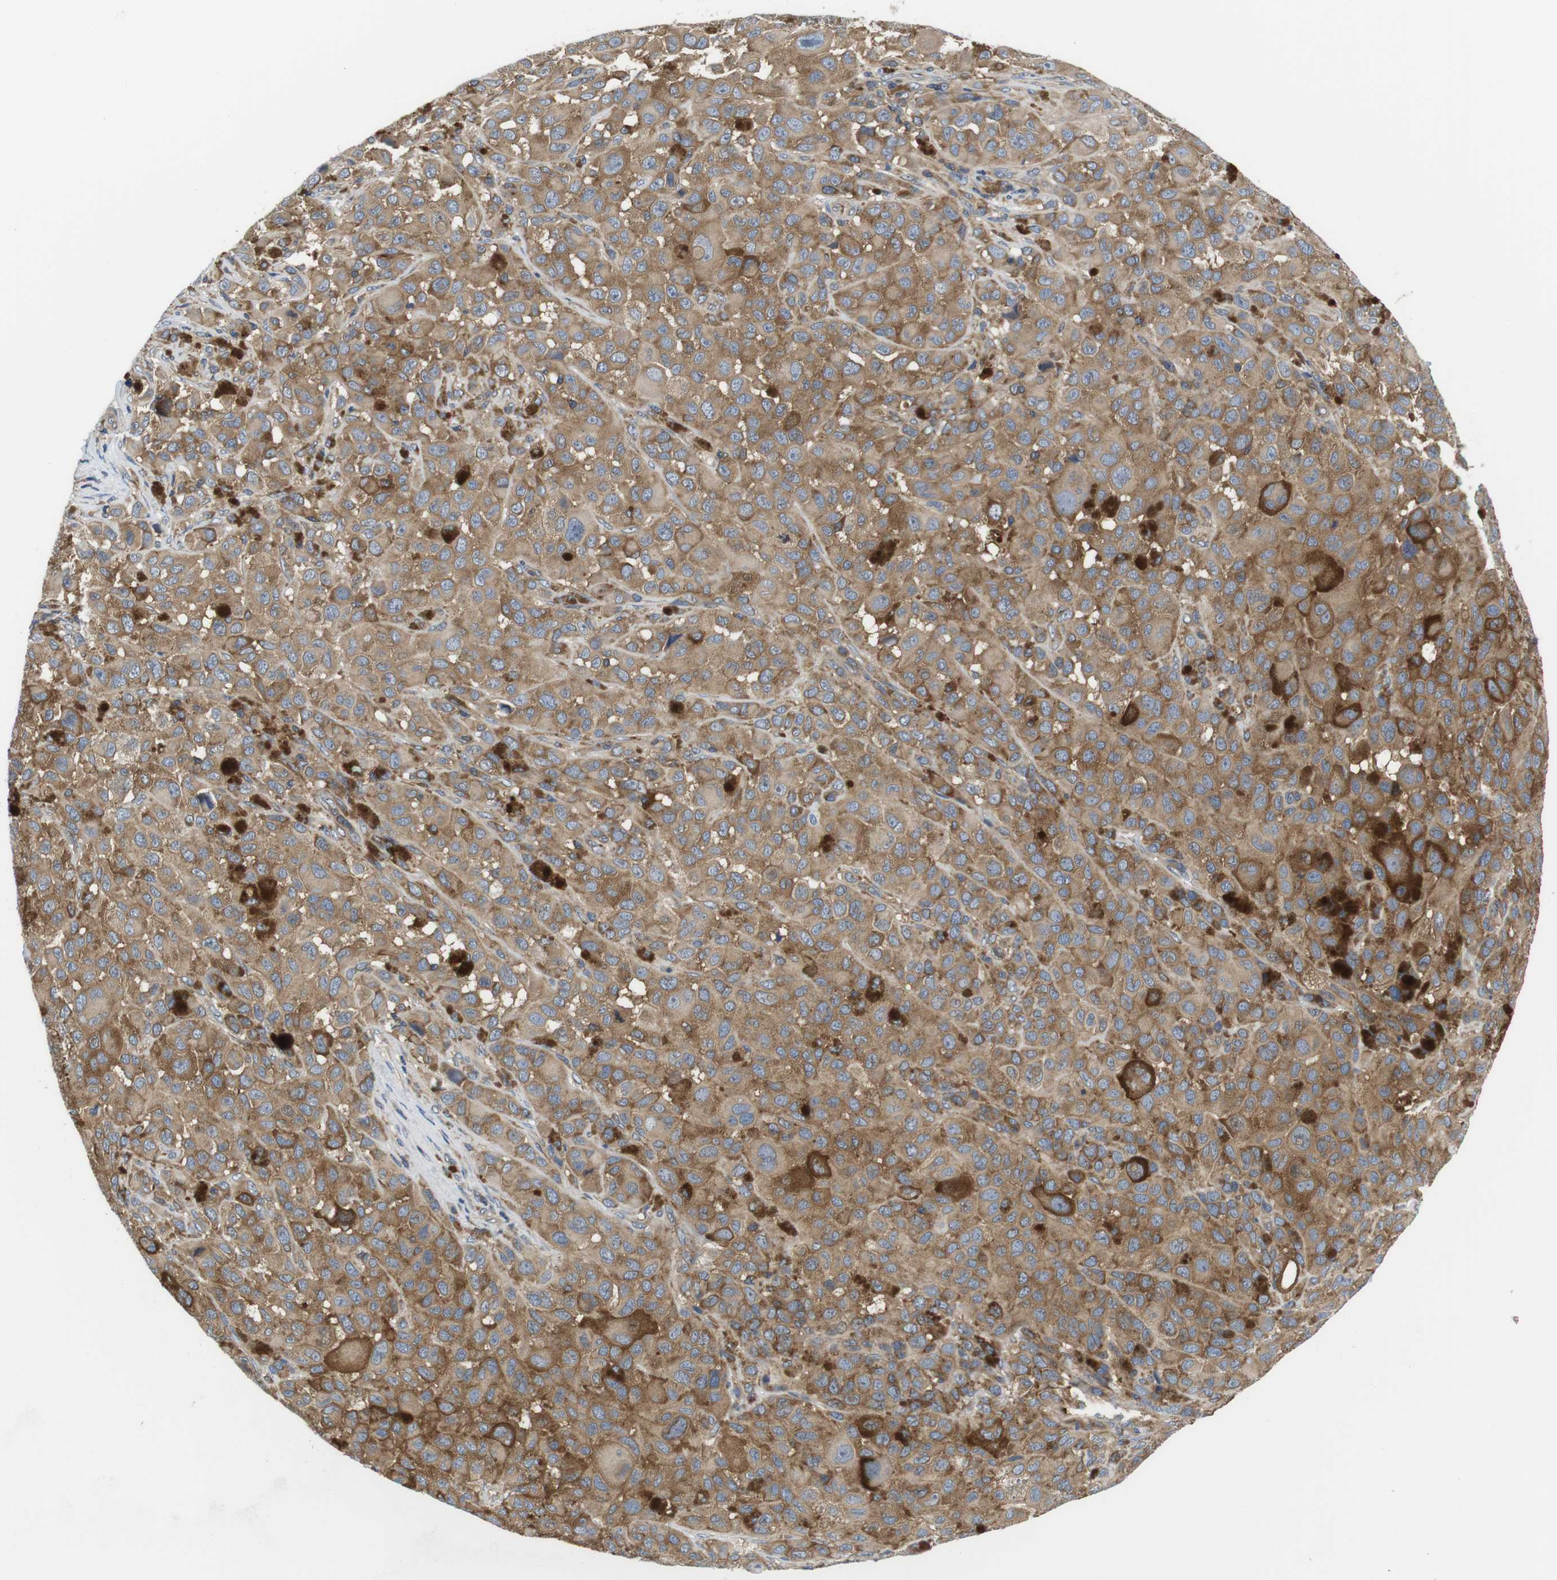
{"staining": {"intensity": "moderate", "quantity": ">75%", "location": "cytoplasmic/membranous"}, "tissue": "melanoma", "cell_type": "Tumor cells", "image_type": "cancer", "snomed": [{"axis": "morphology", "description": "Malignant melanoma, NOS"}, {"axis": "topography", "description": "Skin"}], "caption": "Immunohistochemical staining of malignant melanoma displays medium levels of moderate cytoplasmic/membranous staining in approximately >75% of tumor cells.", "gene": "HERPUD2", "patient": {"sex": "male", "age": 96}}